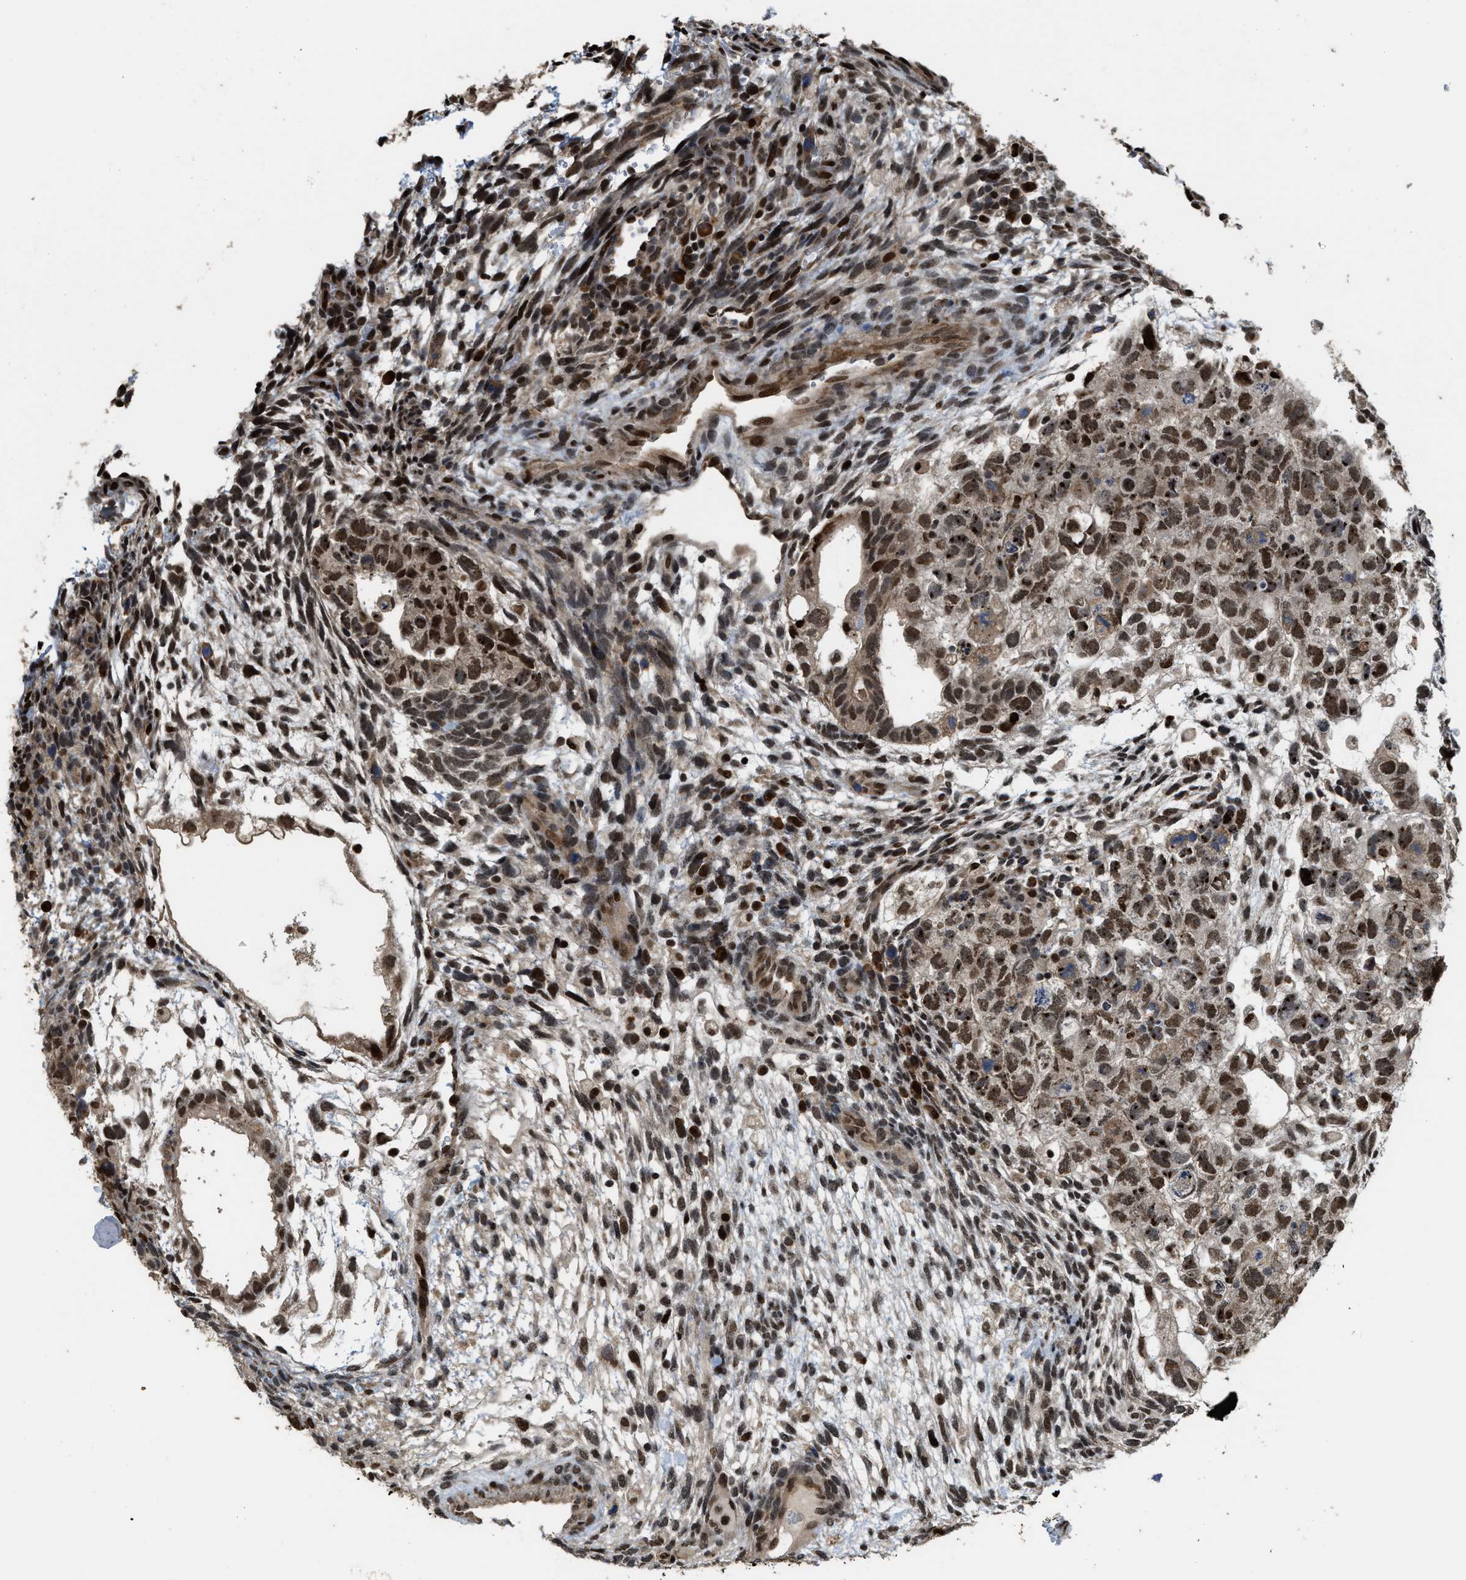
{"staining": {"intensity": "moderate", "quantity": ">75%", "location": "nuclear"}, "tissue": "testis cancer", "cell_type": "Tumor cells", "image_type": "cancer", "snomed": [{"axis": "morphology", "description": "Carcinoma, Embryonal, NOS"}, {"axis": "topography", "description": "Testis"}], "caption": "A medium amount of moderate nuclear staining is appreciated in approximately >75% of tumor cells in embryonal carcinoma (testis) tissue. Nuclei are stained in blue.", "gene": "SERTAD2", "patient": {"sex": "male", "age": 36}}